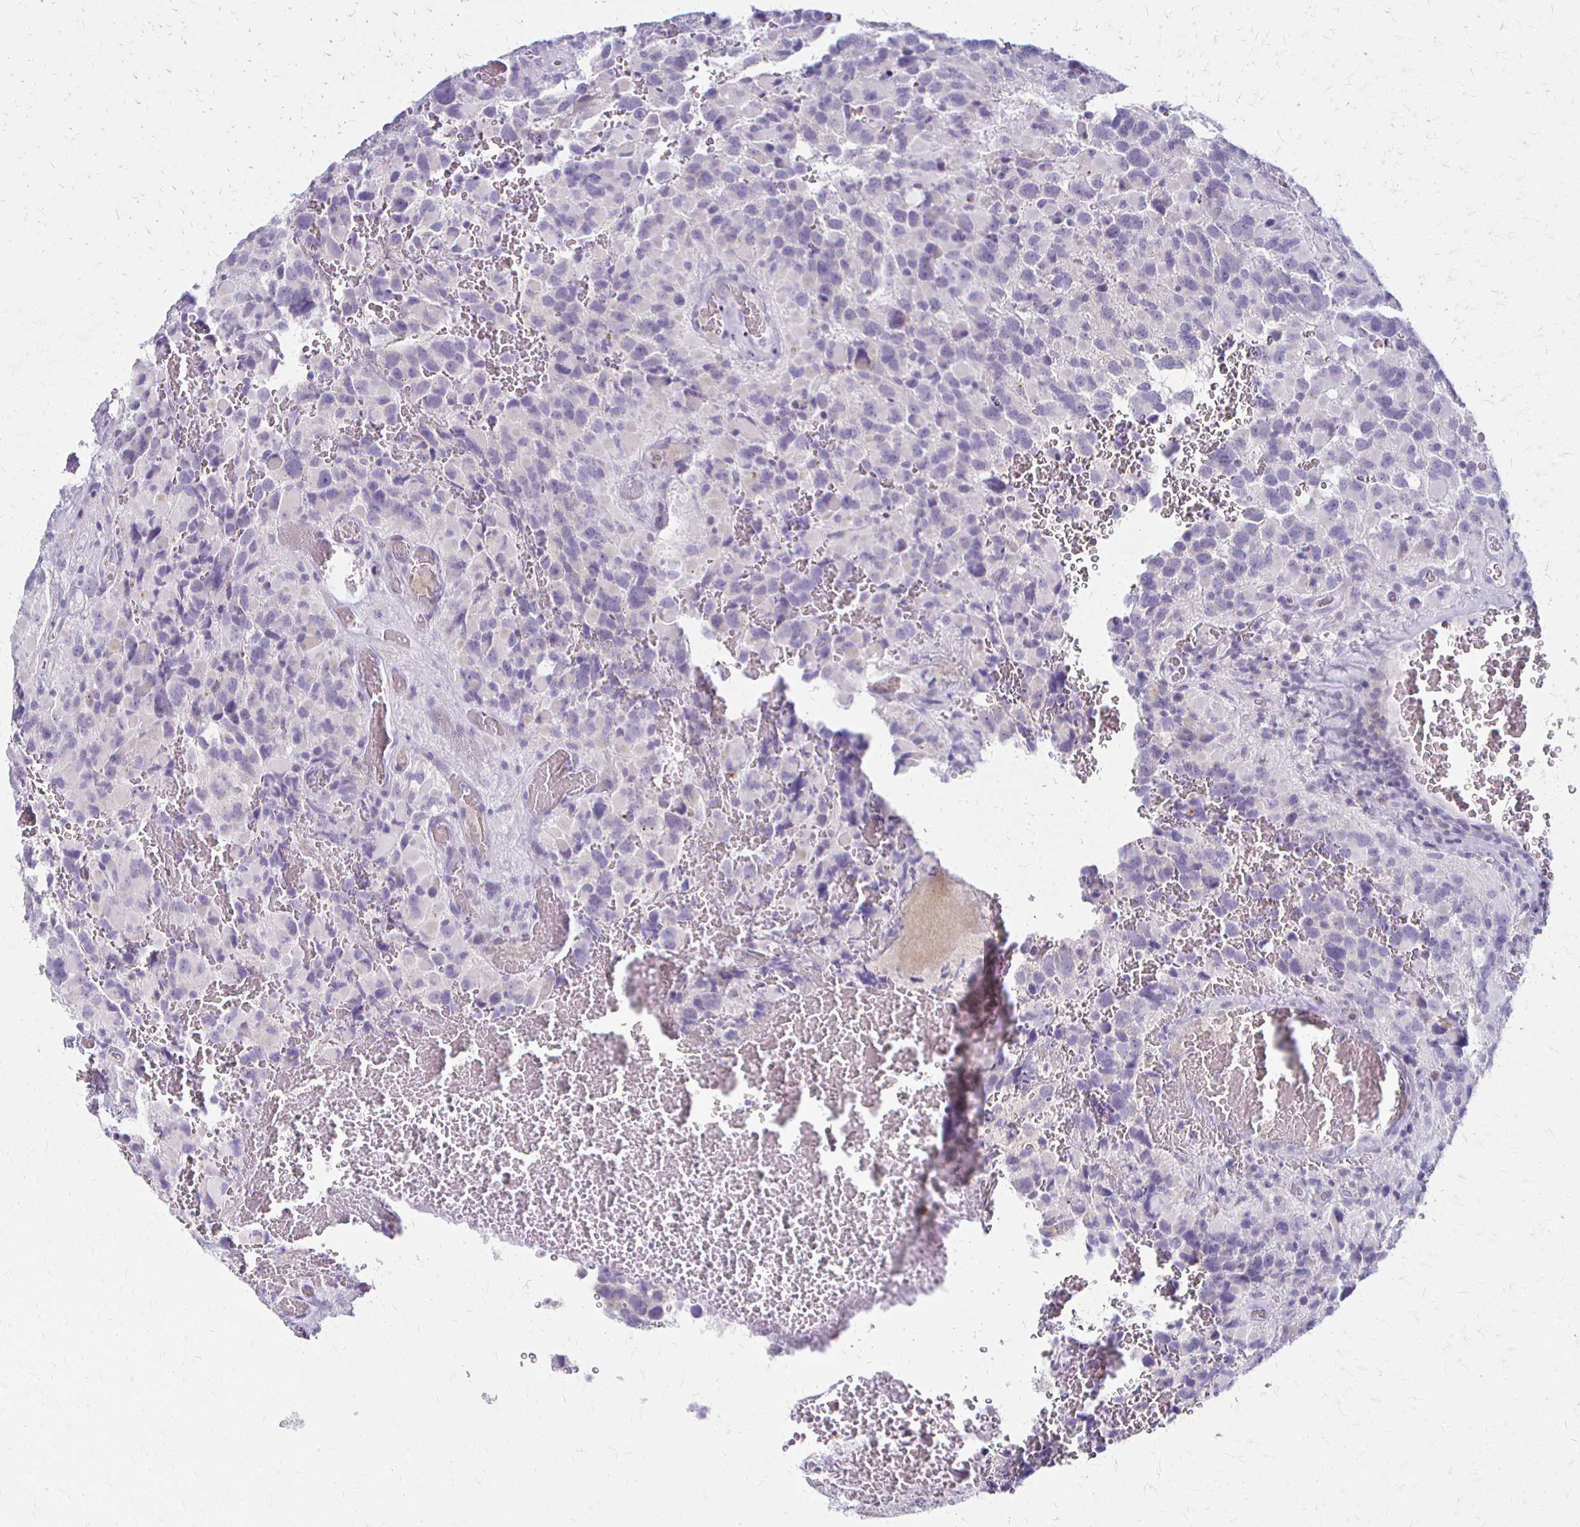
{"staining": {"intensity": "negative", "quantity": "none", "location": "none"}, "tissue": "glioma", "cell_type": "Tumor cells", "image_type": "cancer", "snomed": [{"axis": "morphology", "description": "Glioma, malignant, High grade"}, {"axis": "topography", "description": "Brain"}], "caption": "High magnification brightfield microscopy of glioma stained with DAB (3,3'-diaminobenzidine) (brown) and counterstained with hematoxylin (blue): tumor cells show no significant expression.", "gene": "ACP5", "patient": {"sex": "female", "age": 40}}